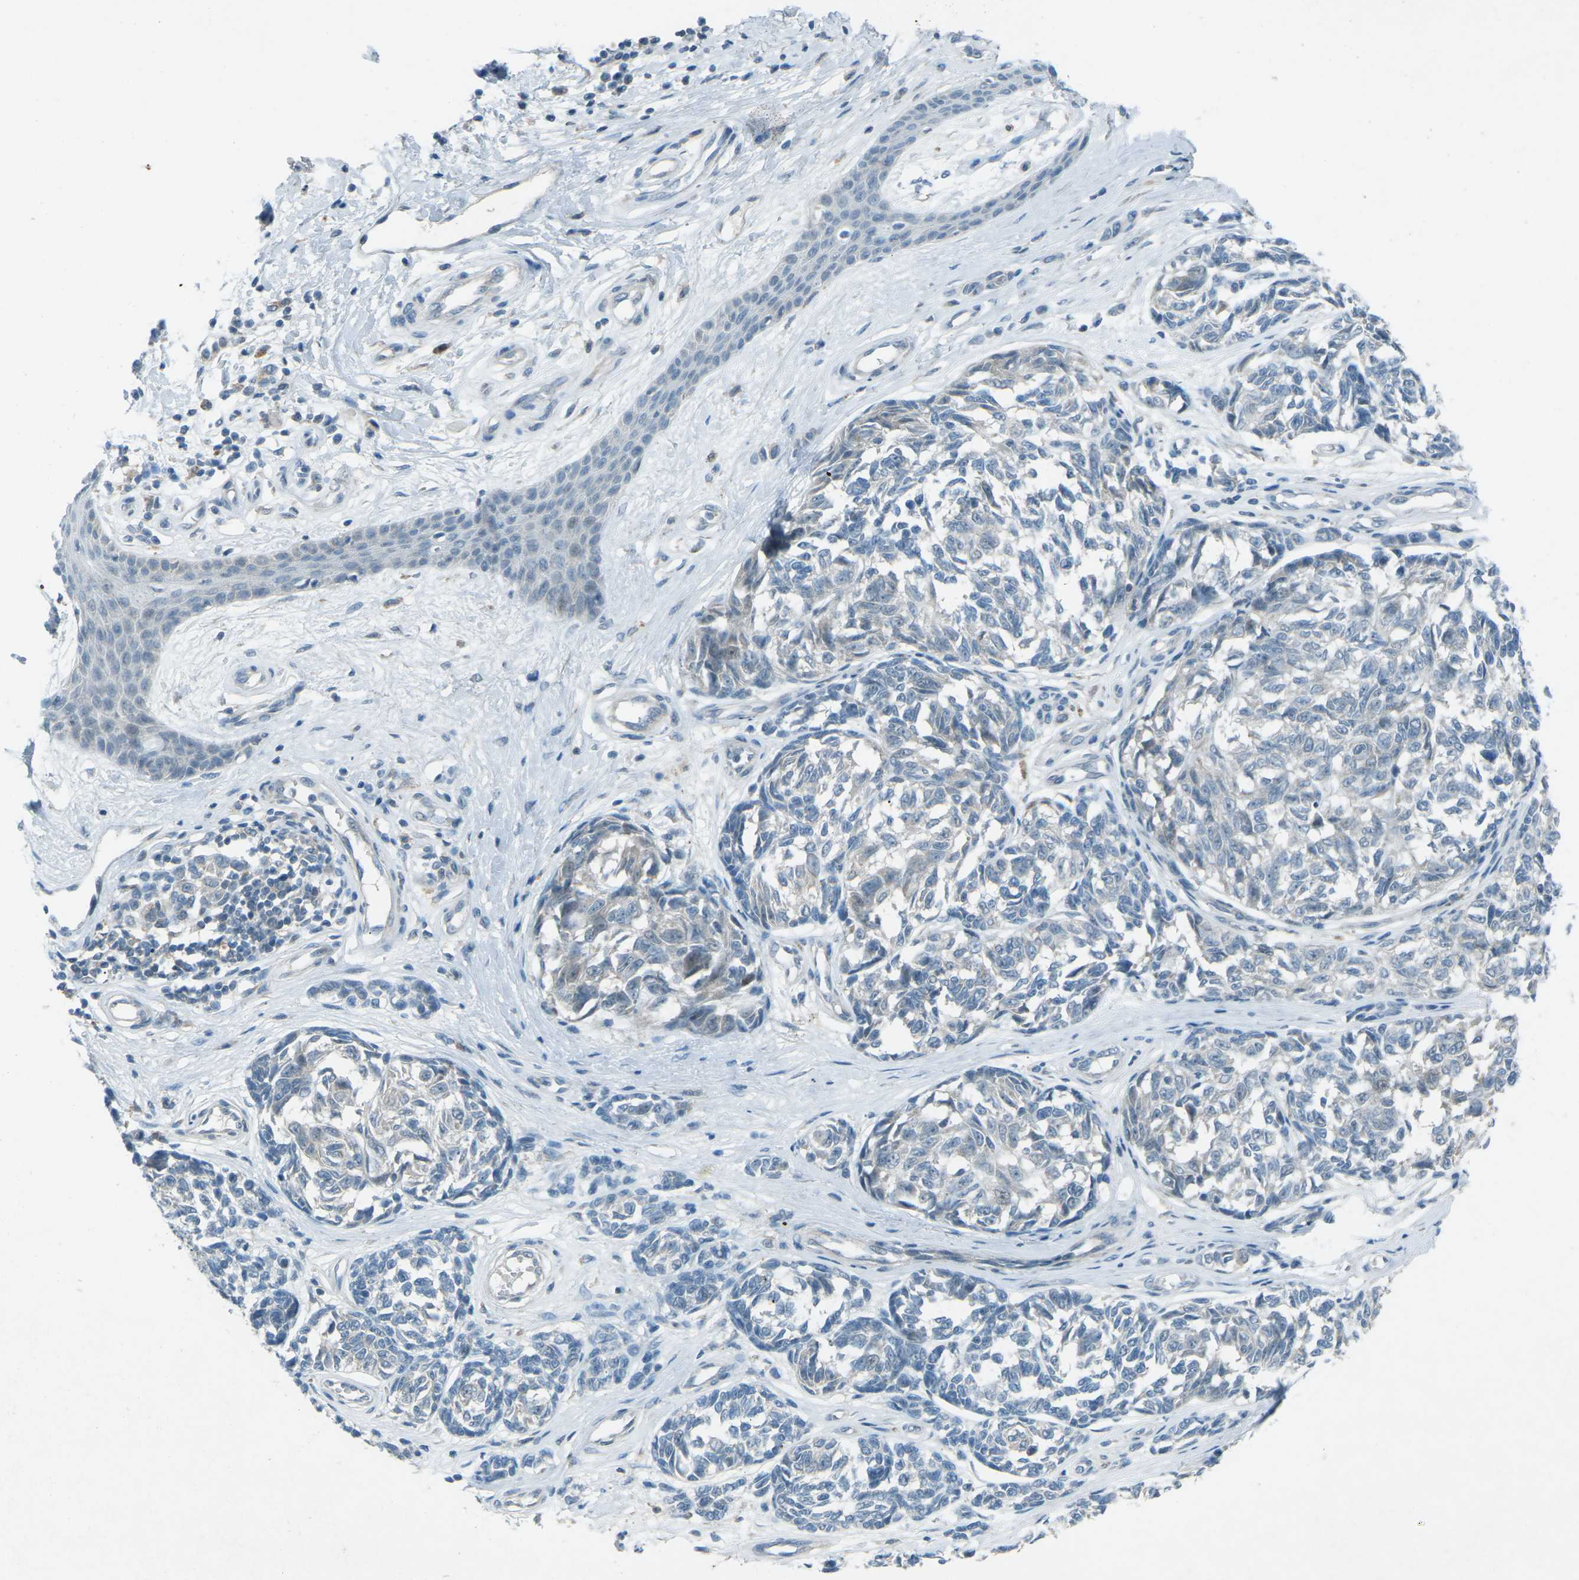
{"staining": {"intensity": "negative", "quantity": "none", "location": "none"}, "tissue": "melanoma", "cell_type": "Tumor cells", "image_type": "cancer", "snomed": [{"axis": "morphology", "description": "Malignant melanoma, NOS"}, {"axis": "topography", "description": "Skin"}], "caption": "Immunohistochemistry of human melanoma reveals no staining in tumor cells.", "gene": "PRKCA", "patient": {"sex": "female", "age": 64}}